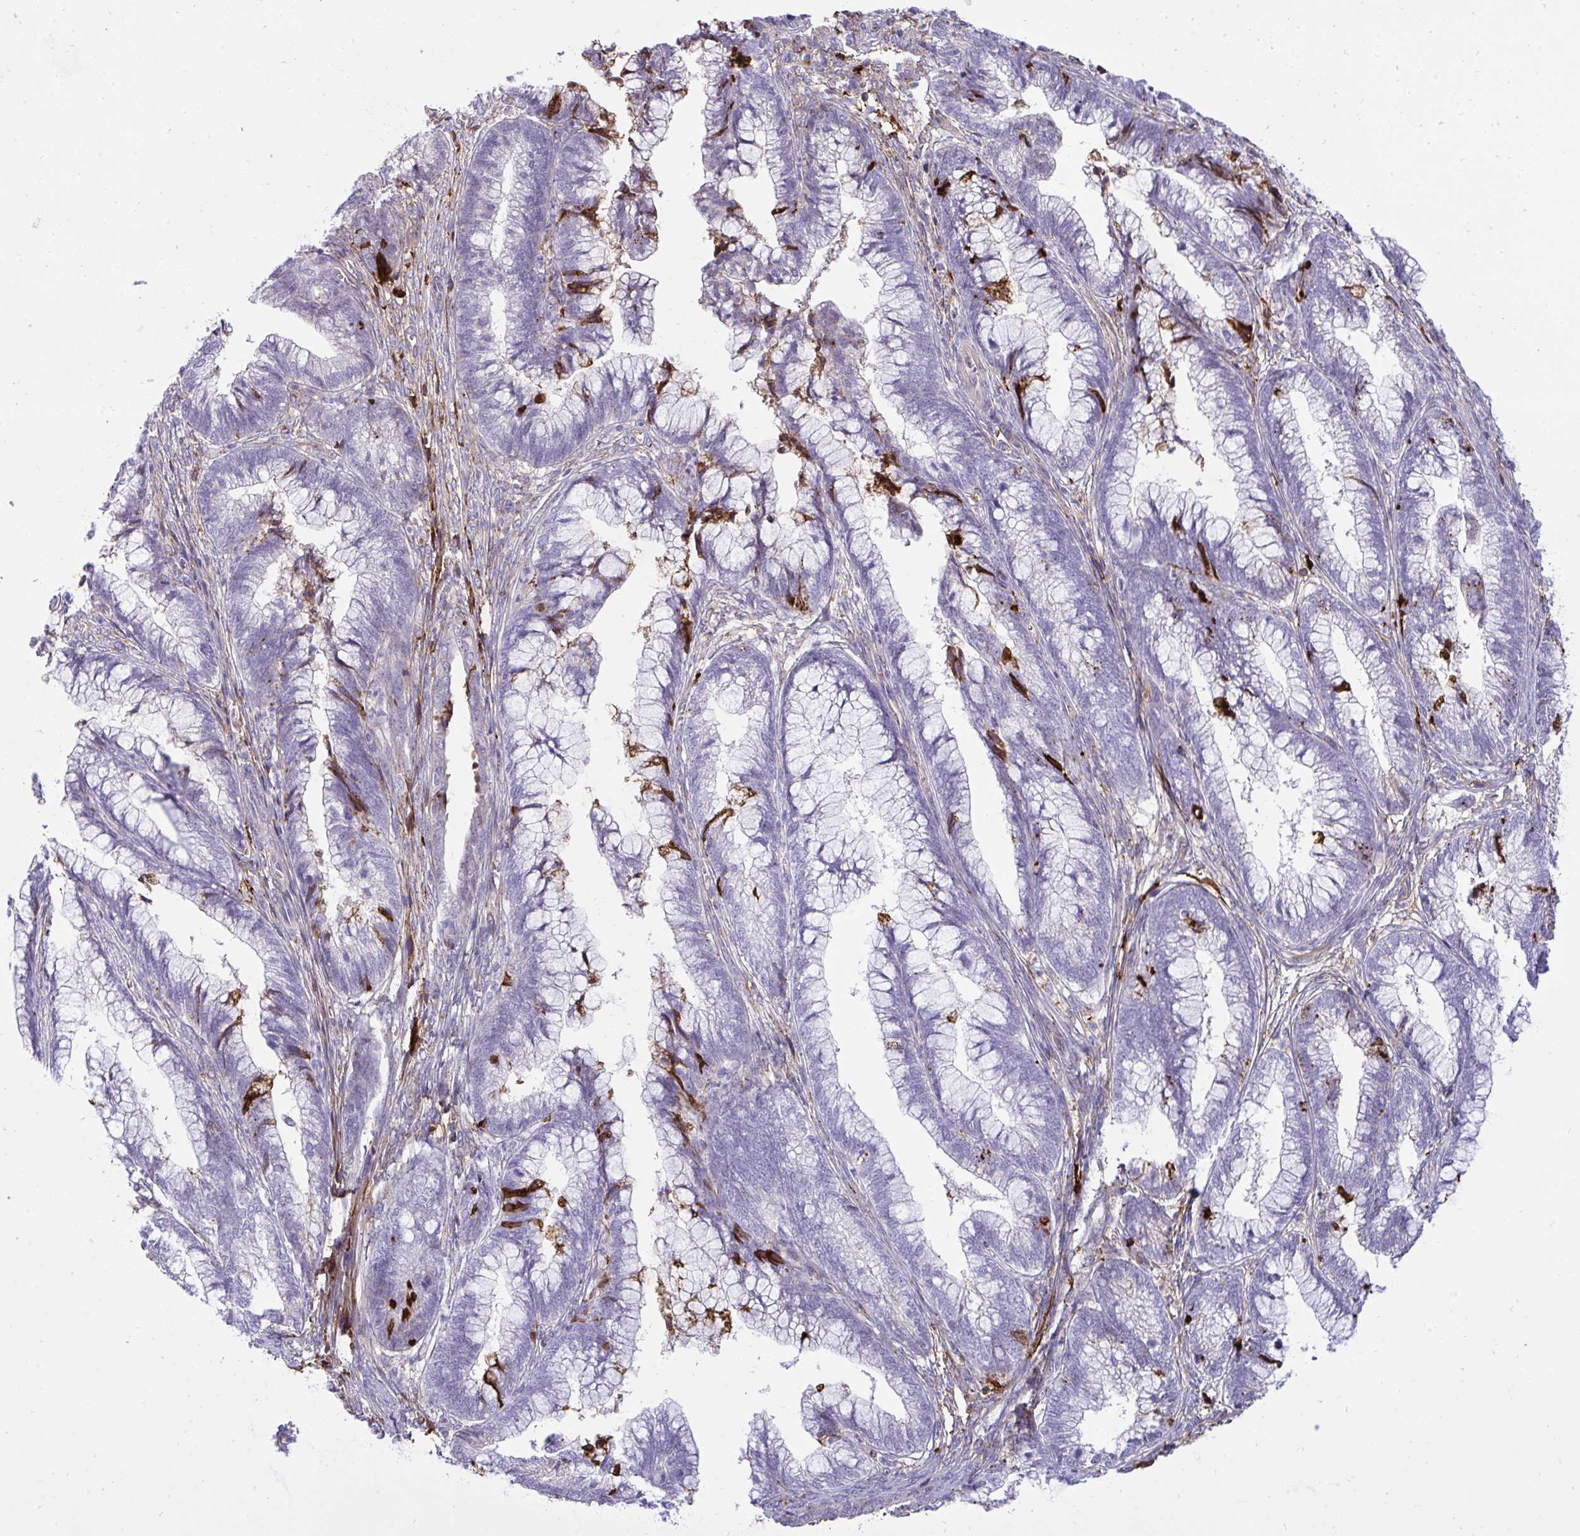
{"staining": {"intensity": "strong", "quantity": "<25%", "location": "cytoplasmic/membranous"}, "tissue": "cervical cancer", "cell_type": "Tumor cells", "image_type": "cancer", "snomed": [{"axis": "morphology", "description": "Adenocarcinoma, NOS"}, {"axis": "topography", "description": "Cervix"}], "caption": "Immunohistochemical staining of cervical cancer shows strong cytoplasmic/membranous protein positivity in approximately <25% of tumor cells.", "gene": "F2", "patient": {"sex": "female", "age": 44}}